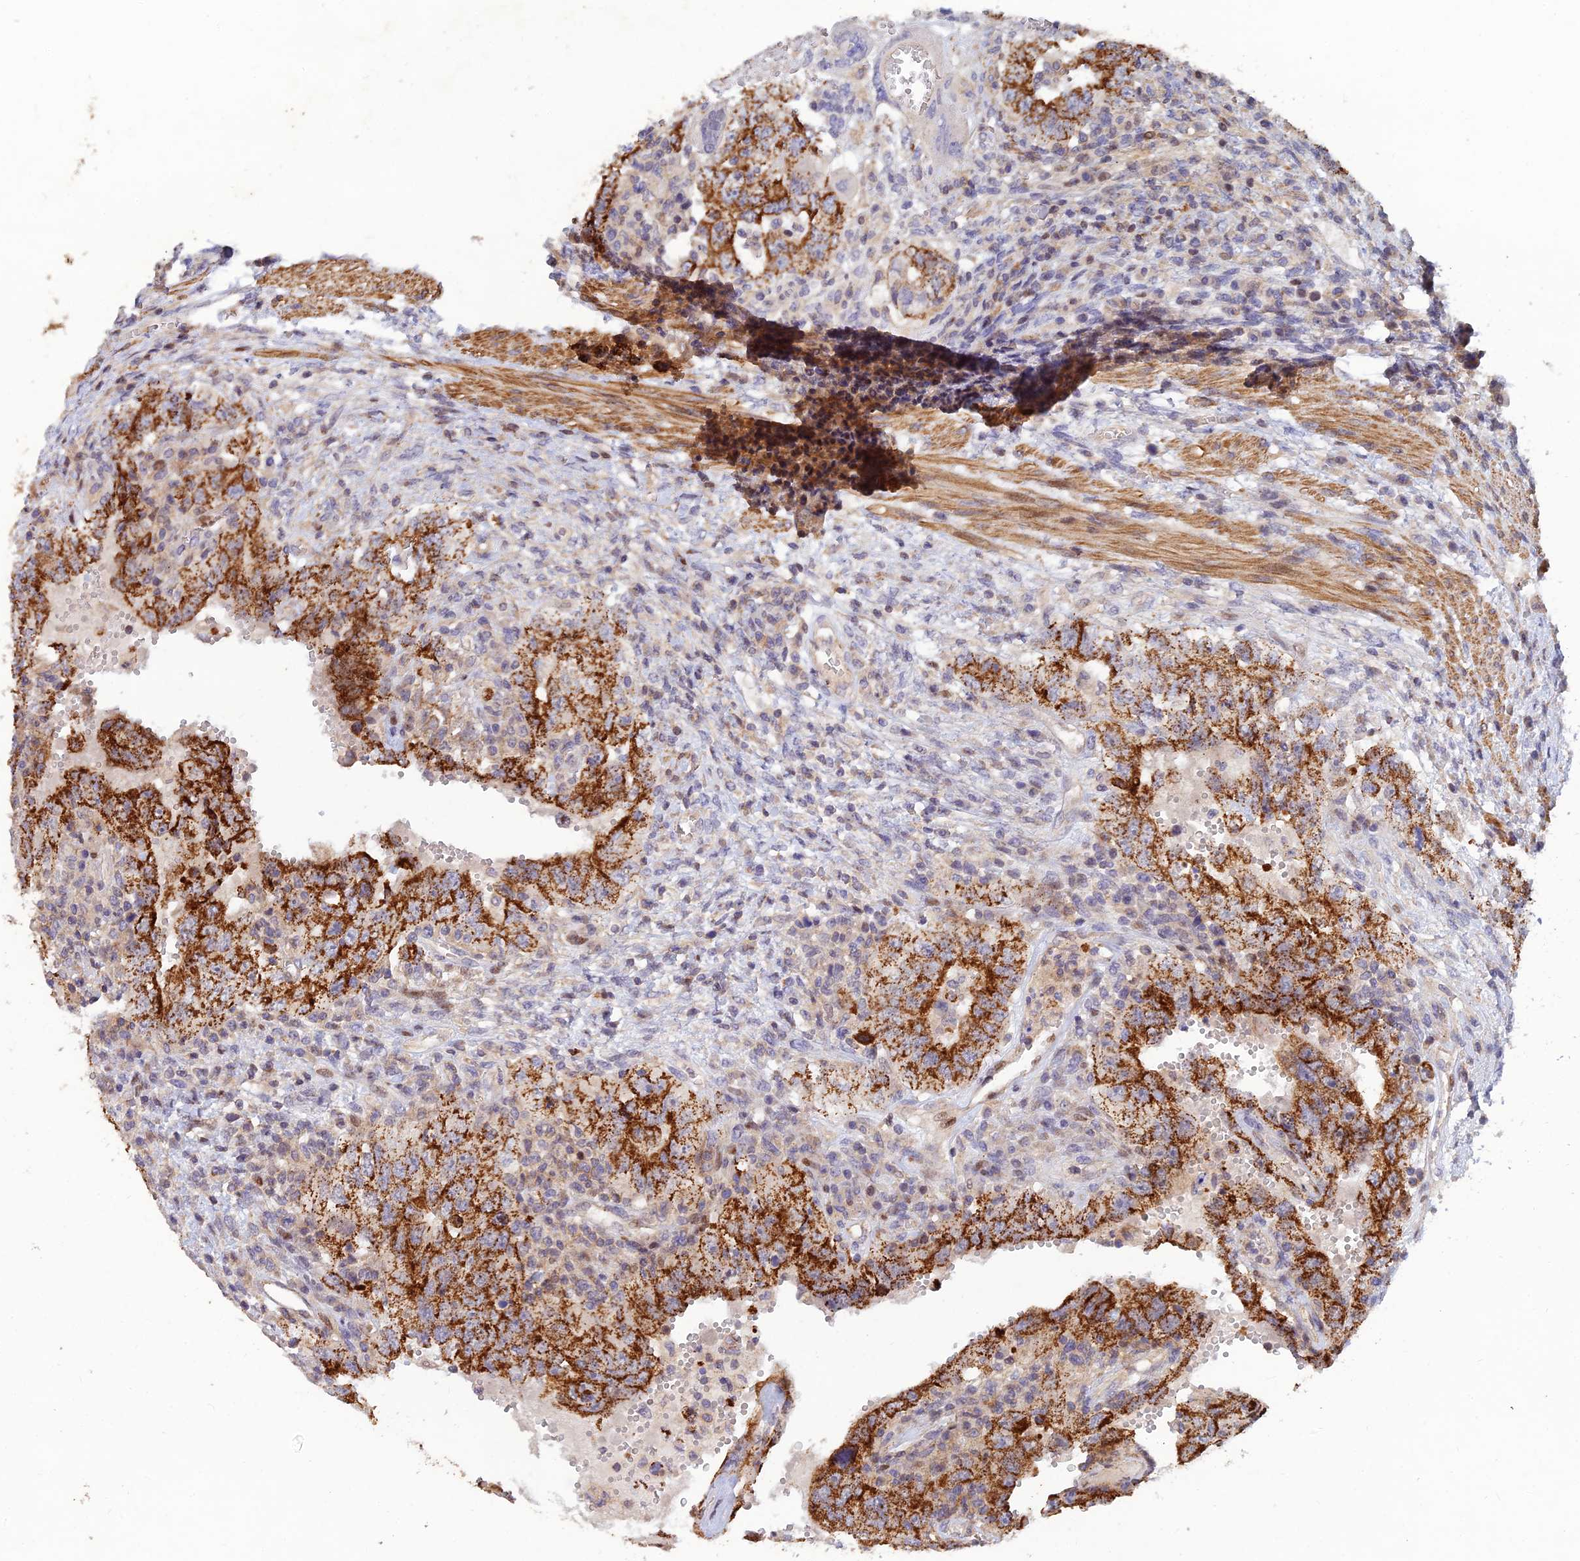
{"staining": {"intensity": "strong", "quantity": ">75%", "location": "cytoplasmic/membranous"}, "tissue": "testis cancer", "cell_type": "Tumor cells", "image_type": "cancer", "snomed": [{"axis": "morphology", "description": "Carcinoma, Embryonal, NOS"}, {"axis": "topography", "description": "Testis"}], "caption": "The photomicrograph demonstrates a brown stain indicating the presence of a protein in the cytoplasmic/membranous of tumor cells in embryonal carcinoma (testis).", "gene": "RELCH", "patient": {"sex": "male", "age": 26}}